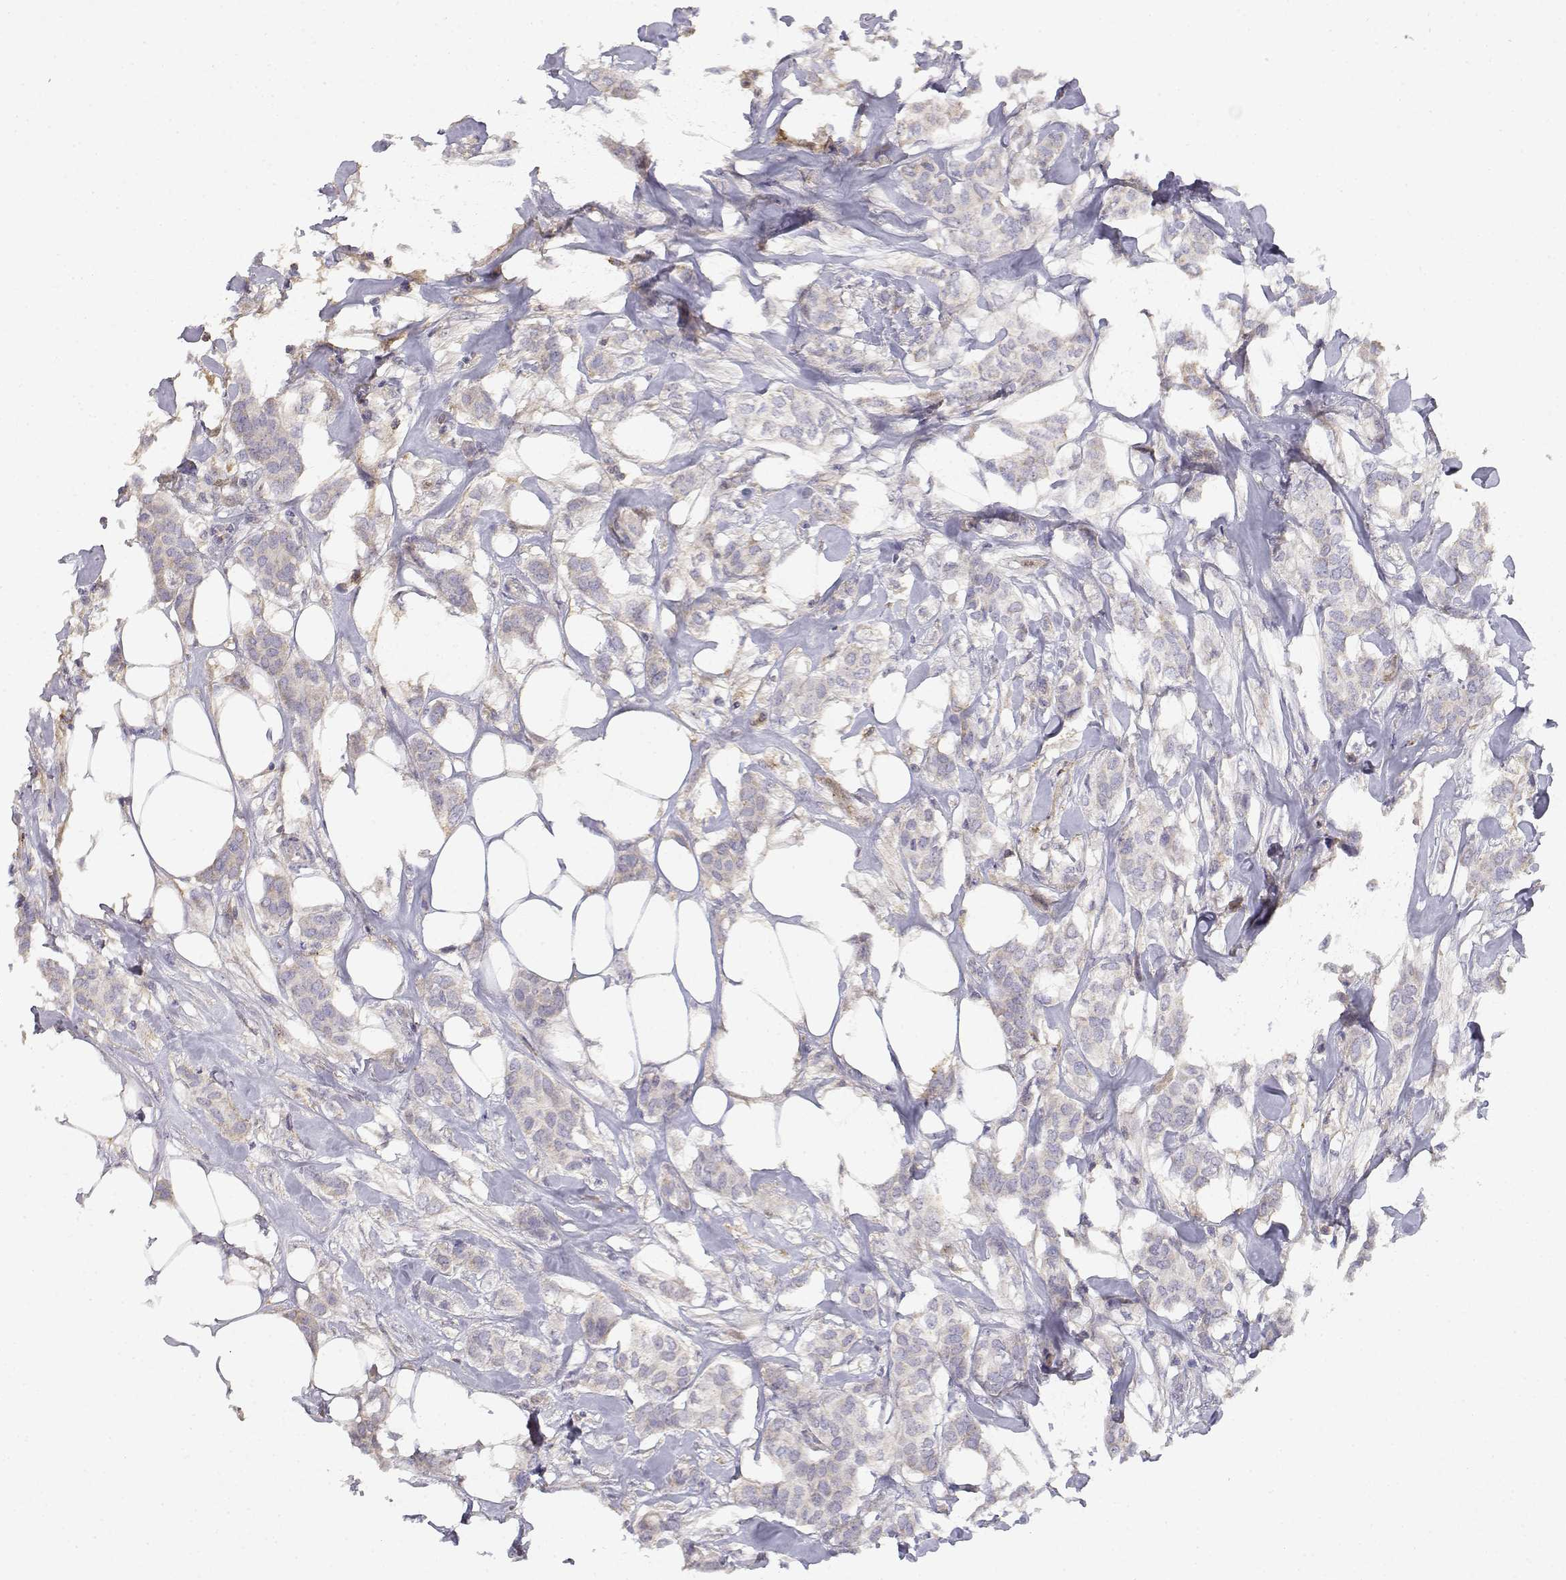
{"staining": {"intensity": "negative", "quantity": "none", "location": "none"}, "tissue": "breast cancer", "cell_type": "Tumor cells", "image_type": "cancer", "snomed": [{"axis": "morphology", "description": "Duct carcinoma"}, {"axis": "topography", "description": "Breast"}], "caption": "Tumor cells show no significant expression in breast cancer (invasive ductal carcinoma).", "gene": "ADA", "patient": {"sex": "female", "age": 62}}